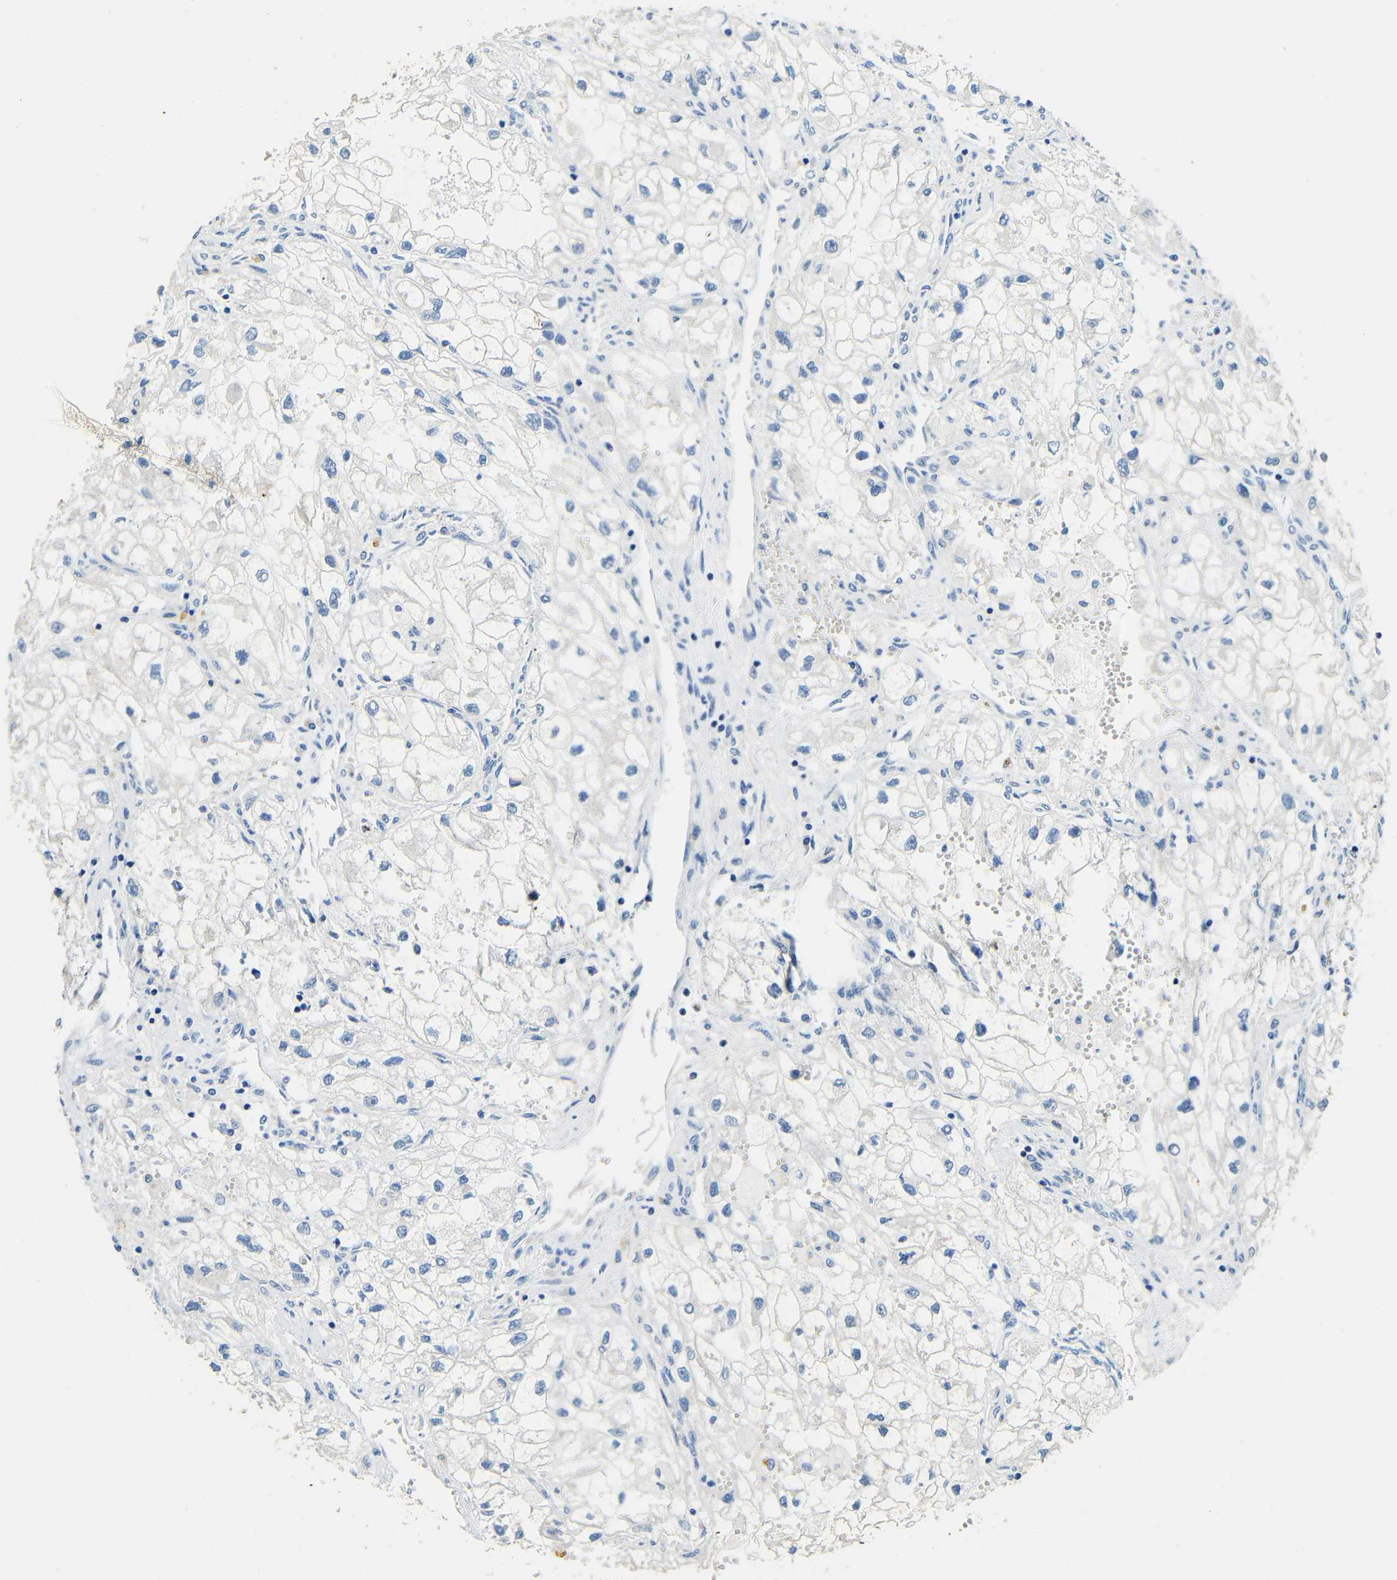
{"staining": {"intensity": "negative", "quantity": "none", "location": "none"}, "tissue": "renal cancer", "cell_type": "Tumor cells", "image_type": "cancer", "snomed": [{"axis": "morphology", "description": "Adenocarcinoma, NOS"}, {"axis": "topography", "description": "Kidney"}], "caption": "This is a image of immunohistochemistry staining of renal cancer (adenocarcinoma), which shows no staining in tumor cells.", "gene": "FMO5", "patient": {"sex": "female", "age": 70}}